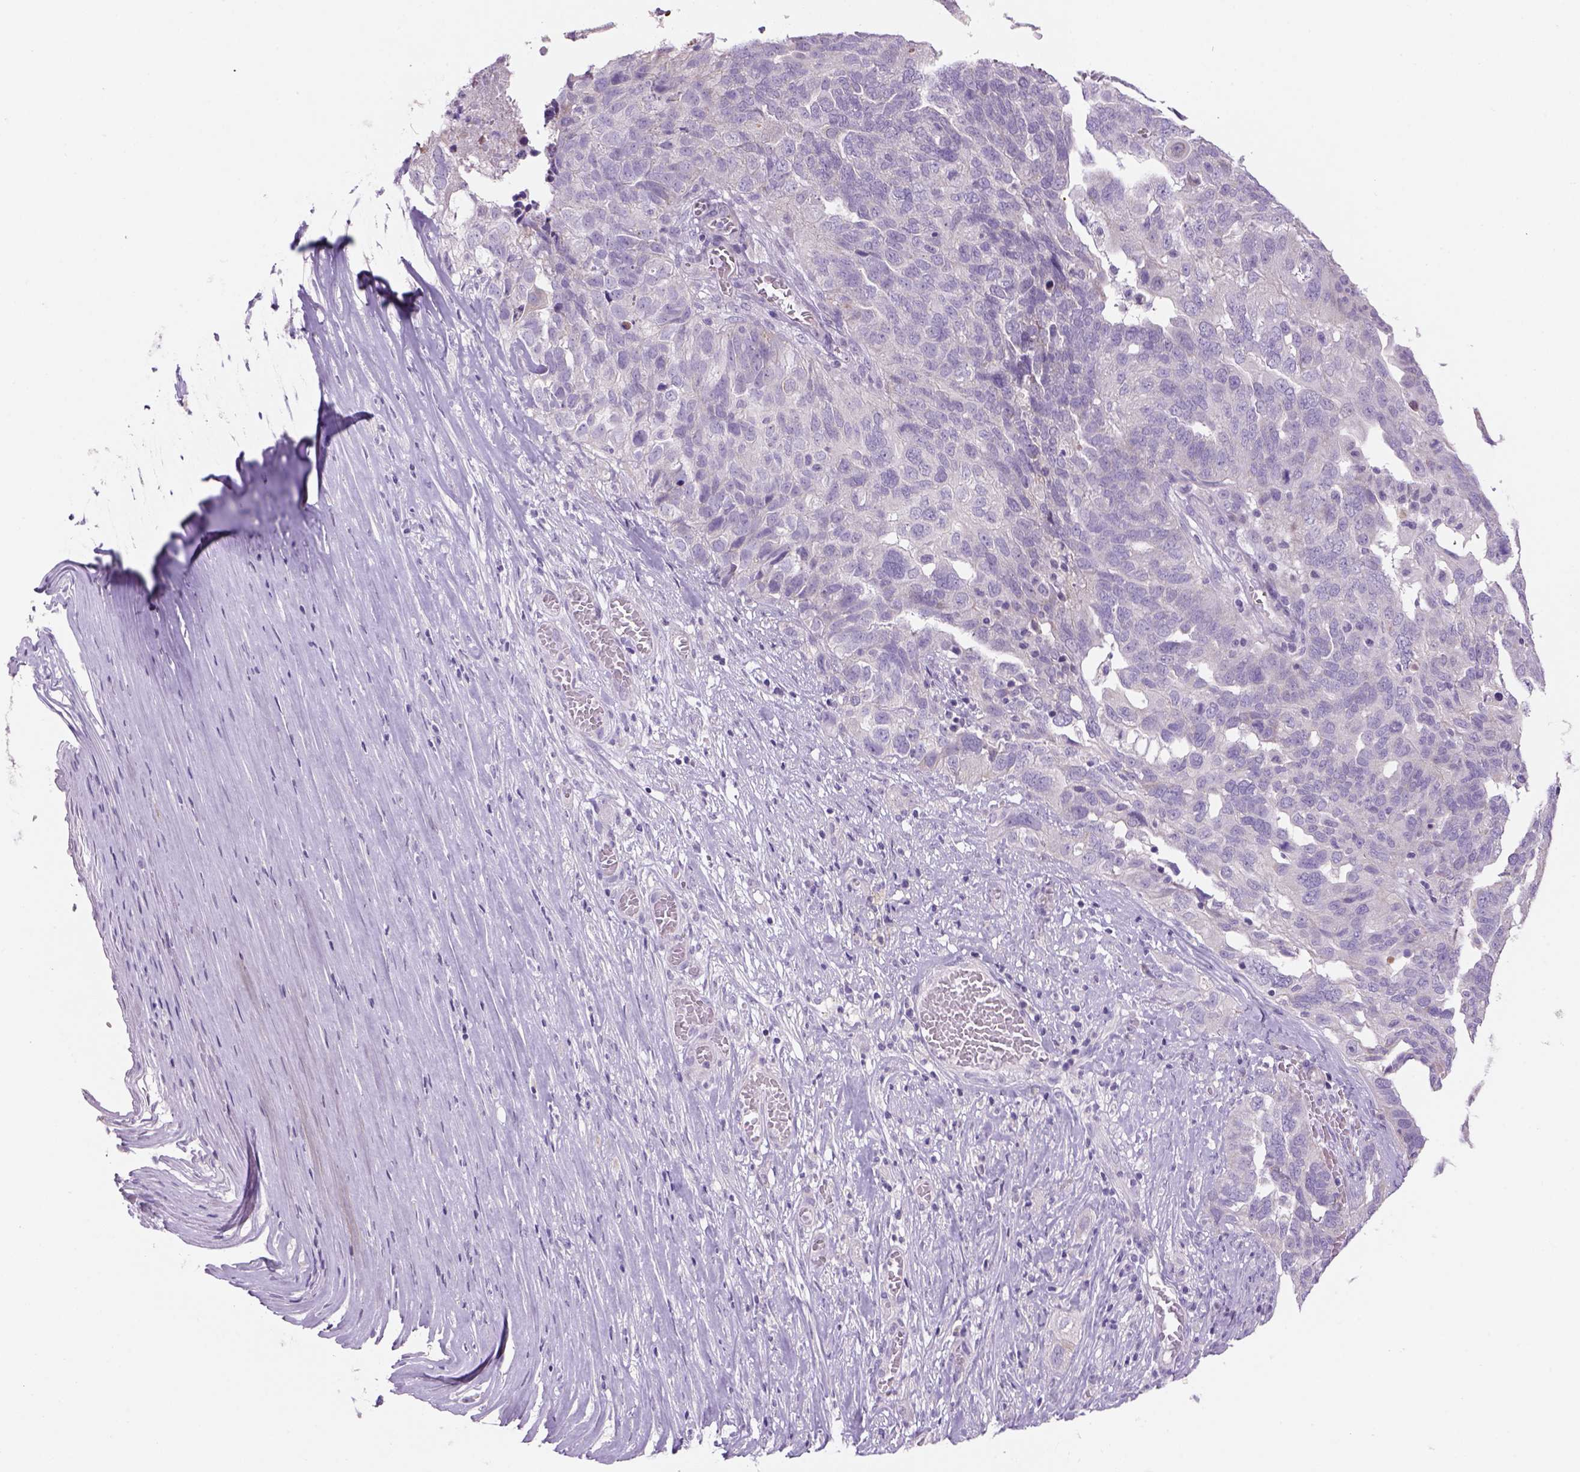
{"staining": {"intensity": "negative", "quantity": "none", "location": "none"}, "tissue": "ovarian cancer", "cell_type": "Tumor cells", "image_type": "cancer", "snomed": [{"axis": "morphology", "description": "Carcinoma, endometroid"}, {"axis": "topography", "description": "Soft tissue"}, {"axis": "topography", "description": "Ovary"}], "caption": "IHC of human ovarian cancer (endometroid carcinoma) demonstrates no expression in tumor cells.", "gene": "ADGRV1", "patient": {"sex": "female", "age": 52}}